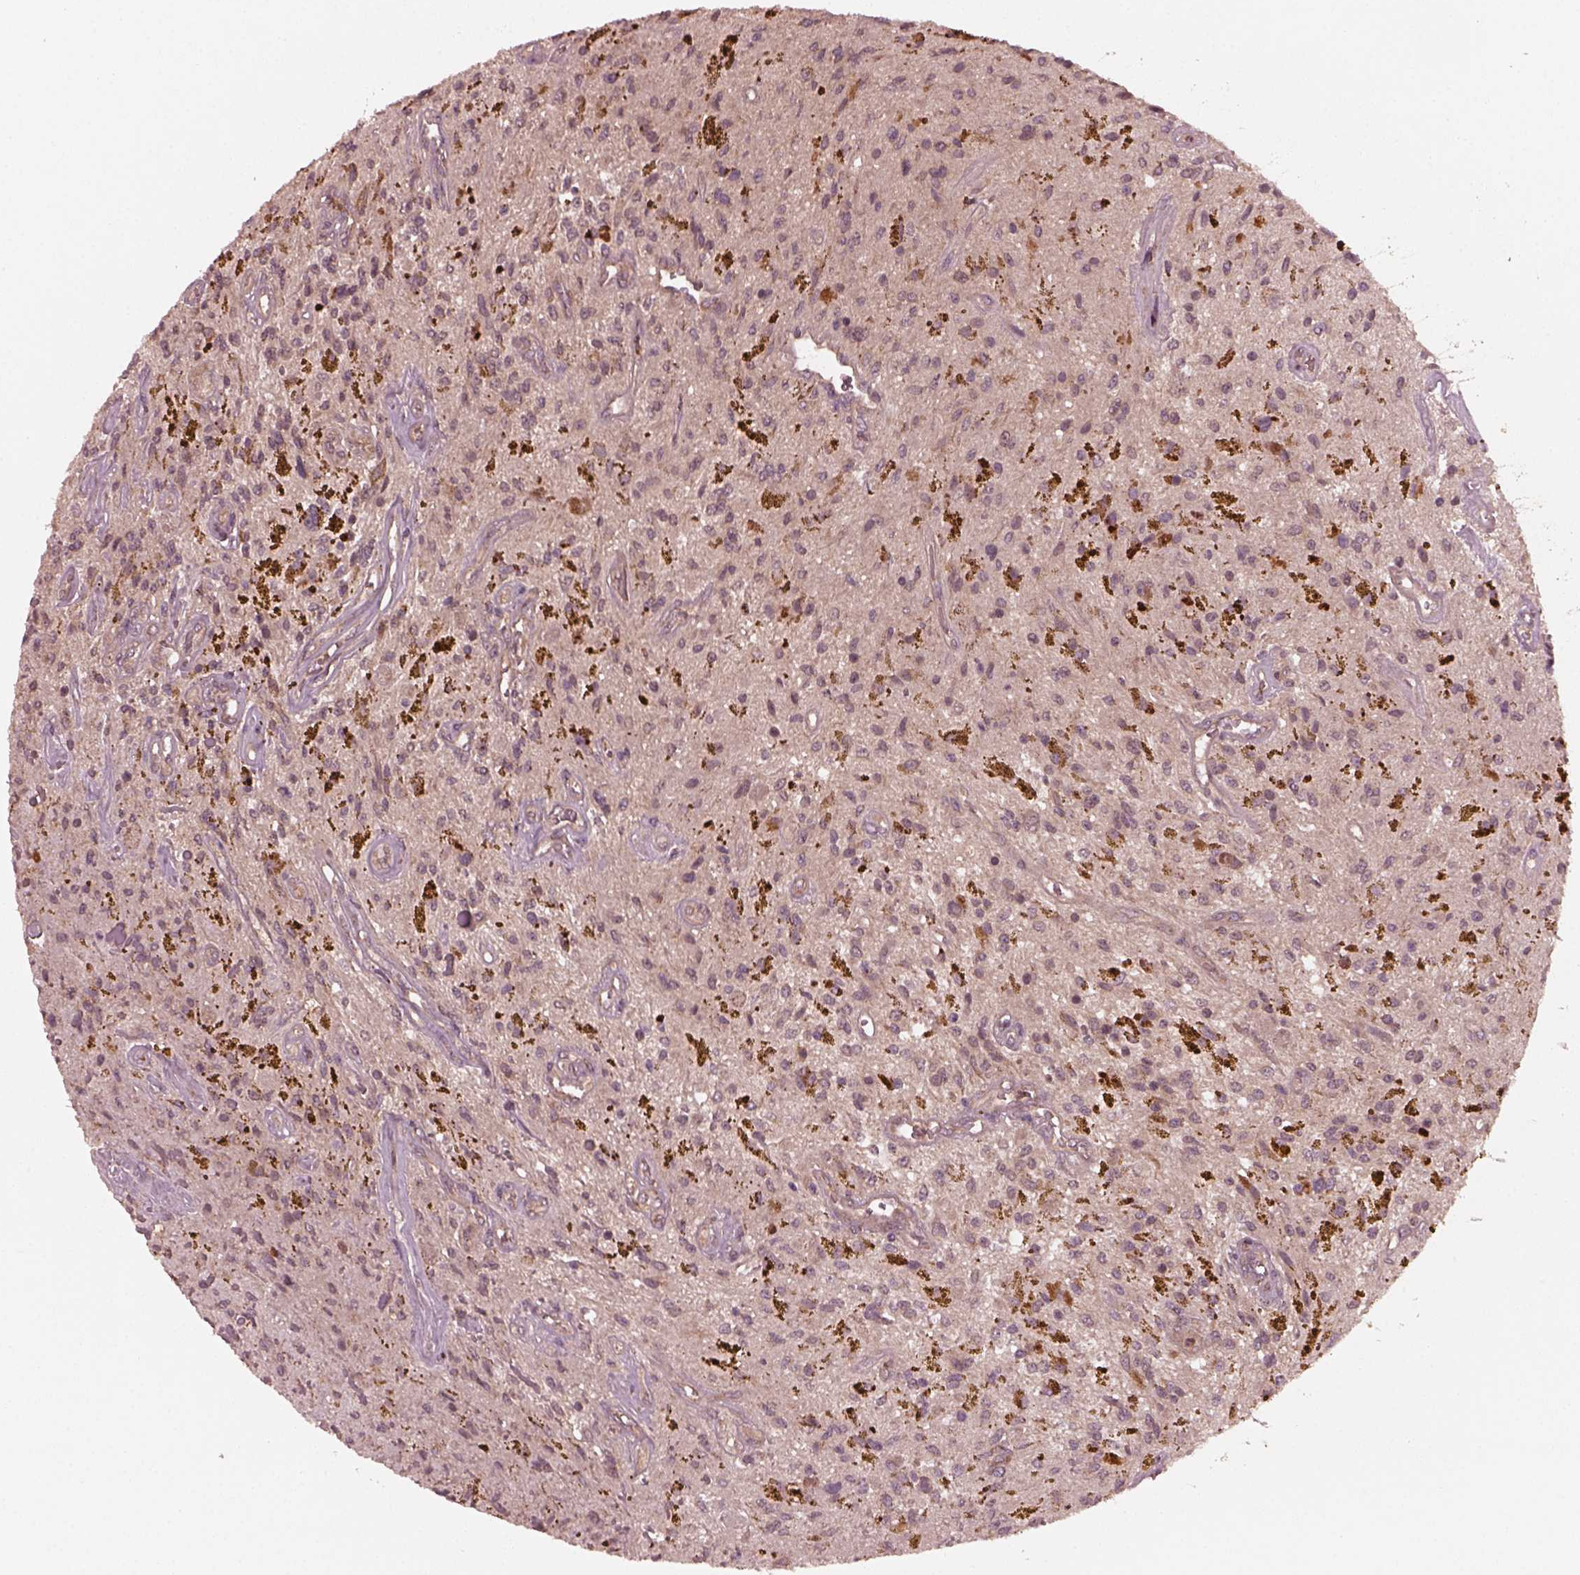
{"staining": {"intensity": "weak", "quantity": ">75%", "location": "cytoplasmic/membranous"}, "tissue": "glioma", "cell_type": "Tumor cells", "image_type": "cancer", "snomed": [{"axis": "morphology", "description": "Glioma, malignant, Low grade"}, {"axis": "topography", "description": "Cerebellum"}], "caption": "Malignant glioma (low-grade) was stained to show a protein in brown. There is low levels of weak cytoplasmic/membranous staining in approximately >75% of tumor cells.", "gene": "FAF2", "patient": {"sex": "female", "age": 14}}